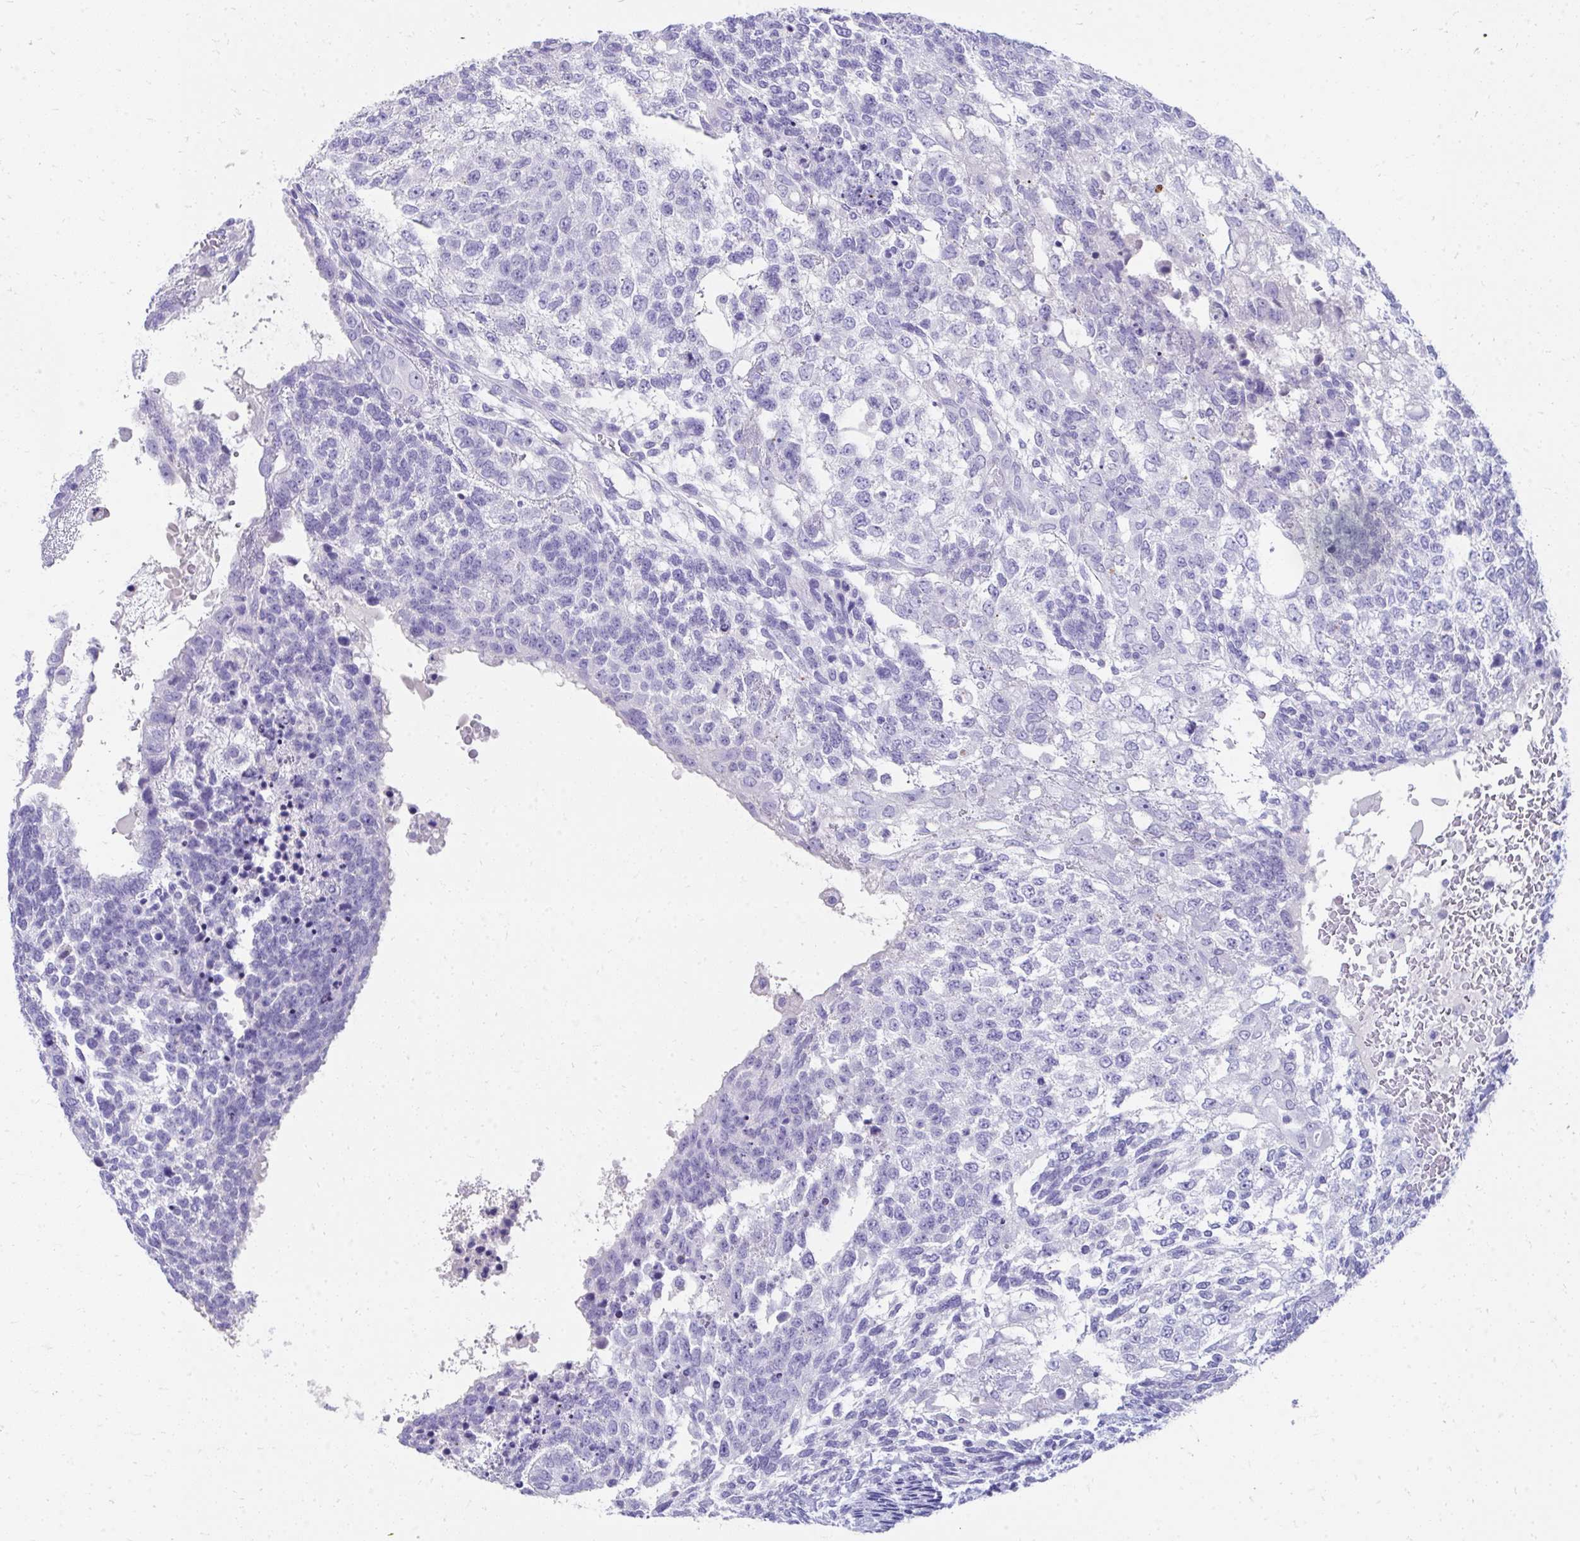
{"staining": {"intensity": "negative", "quantity": "none", "location": "none"}, "tissue": "testis cancer", "cell_type": "Tumor cells", "image_type": "cancer", "snomed": [{"axis": "morphology", "description": "Carcinoma, Embryonal, NOS"}, {"axis": "topography", "description": "Testis"}], "caption": "IHC of testis cancer (embryonal carcinoma) reveals no expression in tumor cells.", "gene": "SEC14L3", "patient": {"sex": "male", "age": 23}}